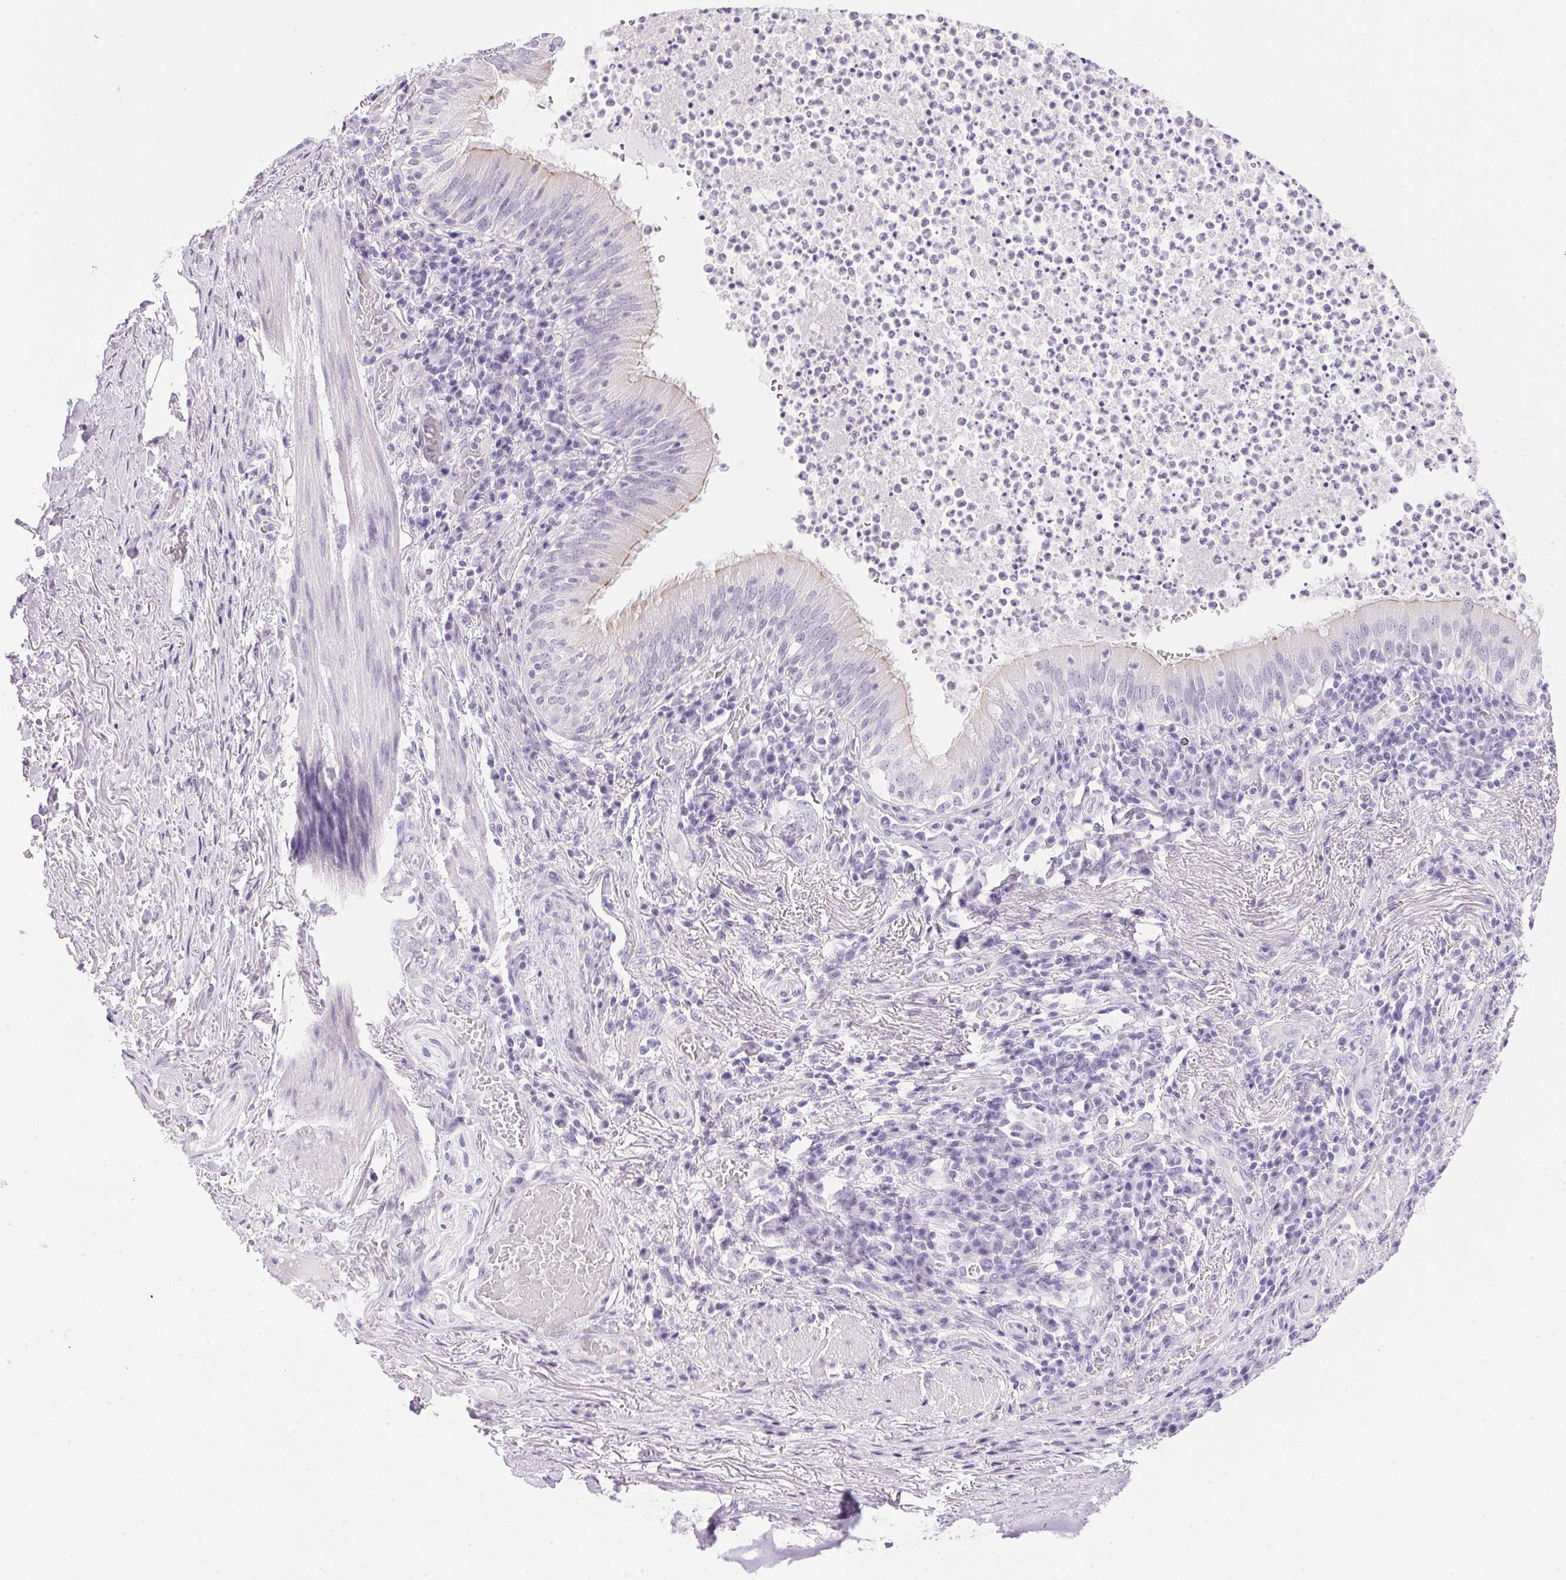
{"staining": {"intensity": "negative", "quantity": "none", "location": "none"}, "tissue": "bronchus", "cell_type": "Respiratory epithelial cells", "image_type": "normal", "snomed": [{"axis": "morphology", "description": "Normal tissue, NOS"}, {"axis": "topography", "description": "Lymph node"}, {"axis": "topography", "description": "Bronchus"}], "caption": "The histopathology image displays no staining of respiratory epithelial cells in unremarkable bronchus. The staining was performed using DAB to visualize the protein expression in brown, while the nuclei were stained in blue with hematoxylin (Magnification: 20x).", "gene": "ATP6V0A4", "patient": {"sex": "male", "age": 56}}